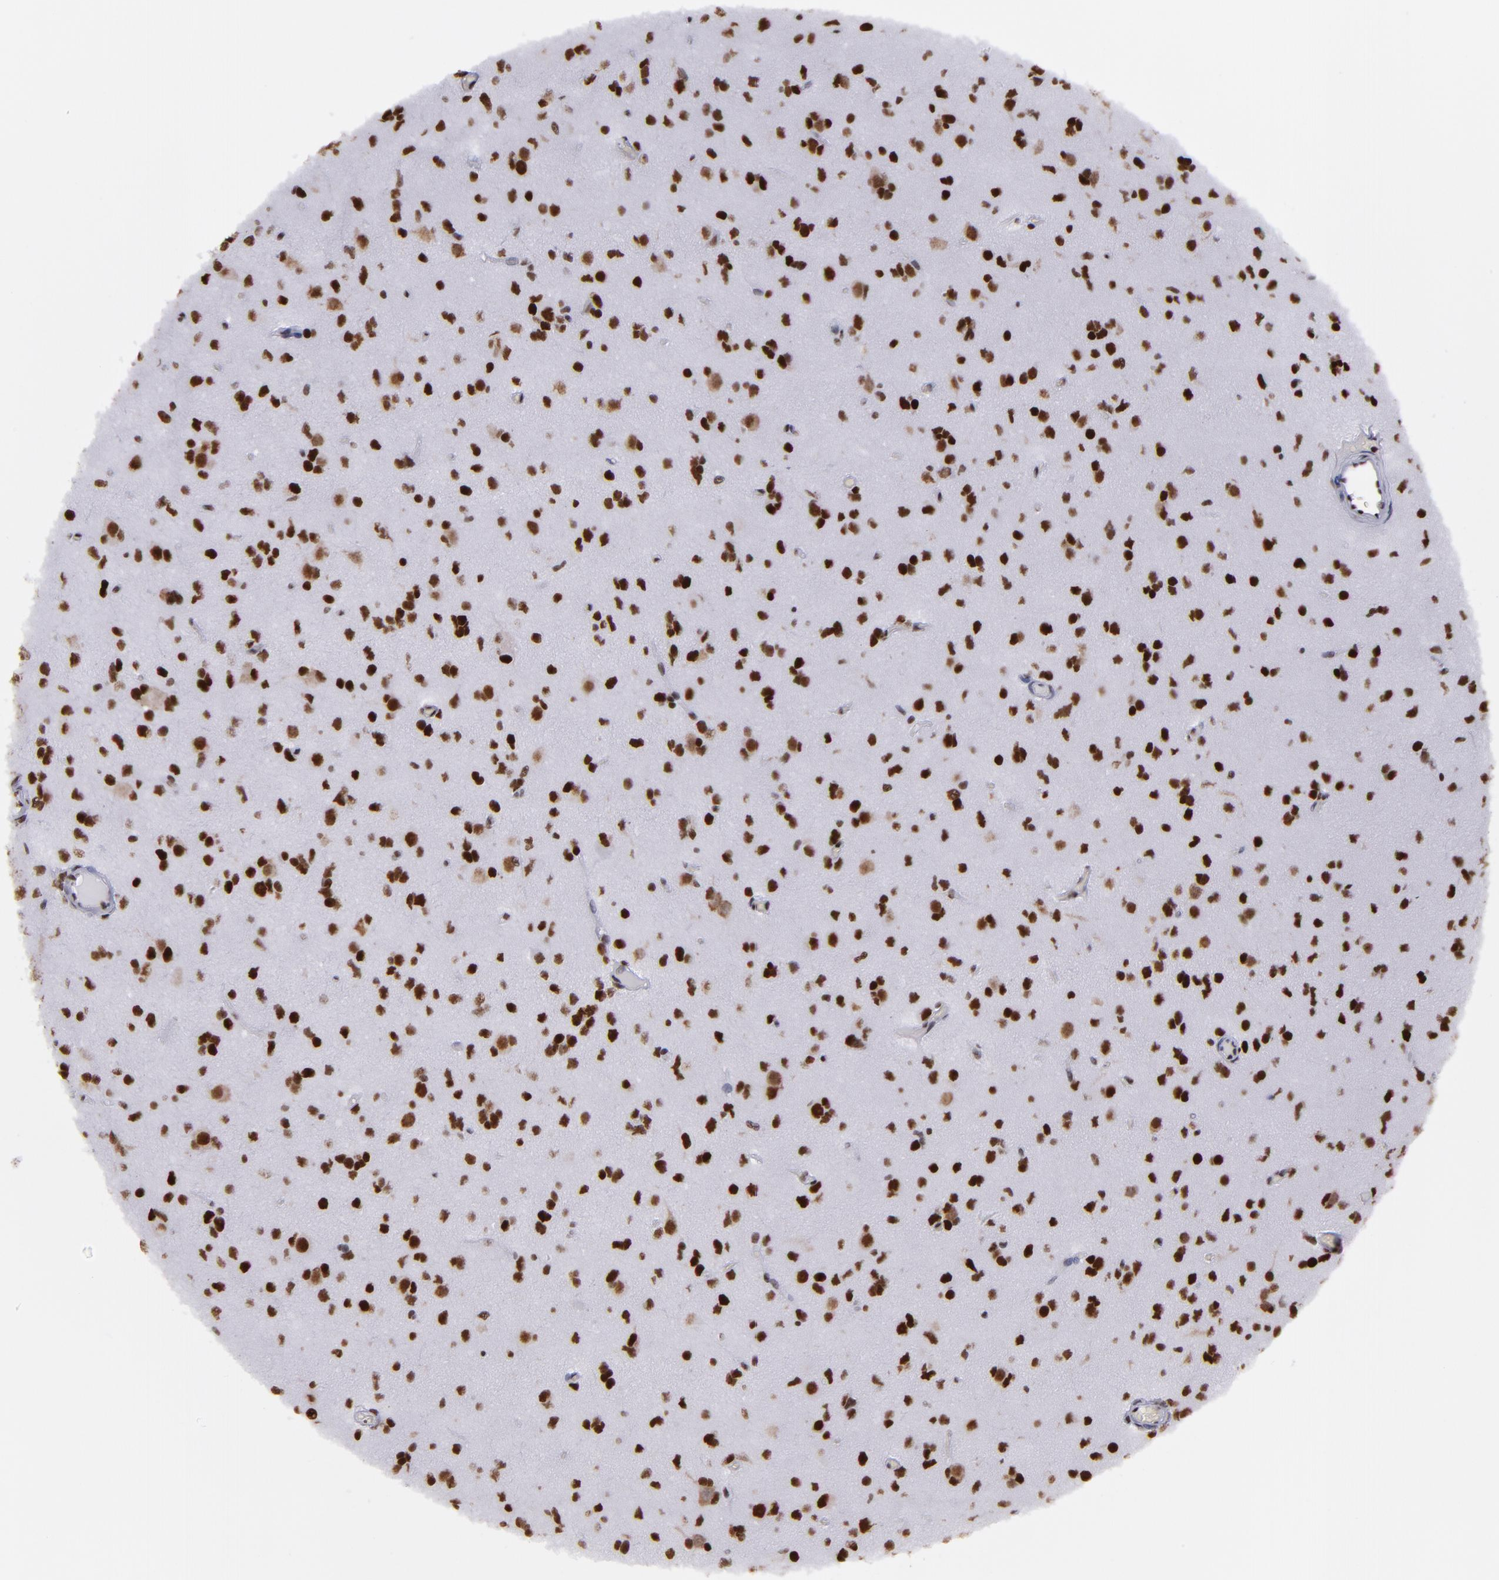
{"staining": {"intensity": "strong", "quantity": ">75%", "location": "nuclear"}, "tissue": "glioma", "cell_type": "Tumor cells", "image_type": "cancer", "snomed": [{"axis": "morphology", "description": "Glioma, malignant, Low grade"}, {"axis": "topography", "description": "Brain"}], "caption": "The immunohistochemical stain highlights strong nuclear positivity in tumor cells of glioma tissue. Ihc stains the protein in brown and the nuclei are stained blue.", "gene": "TERF2", "patient": {"sex": "male", "age": 42}}